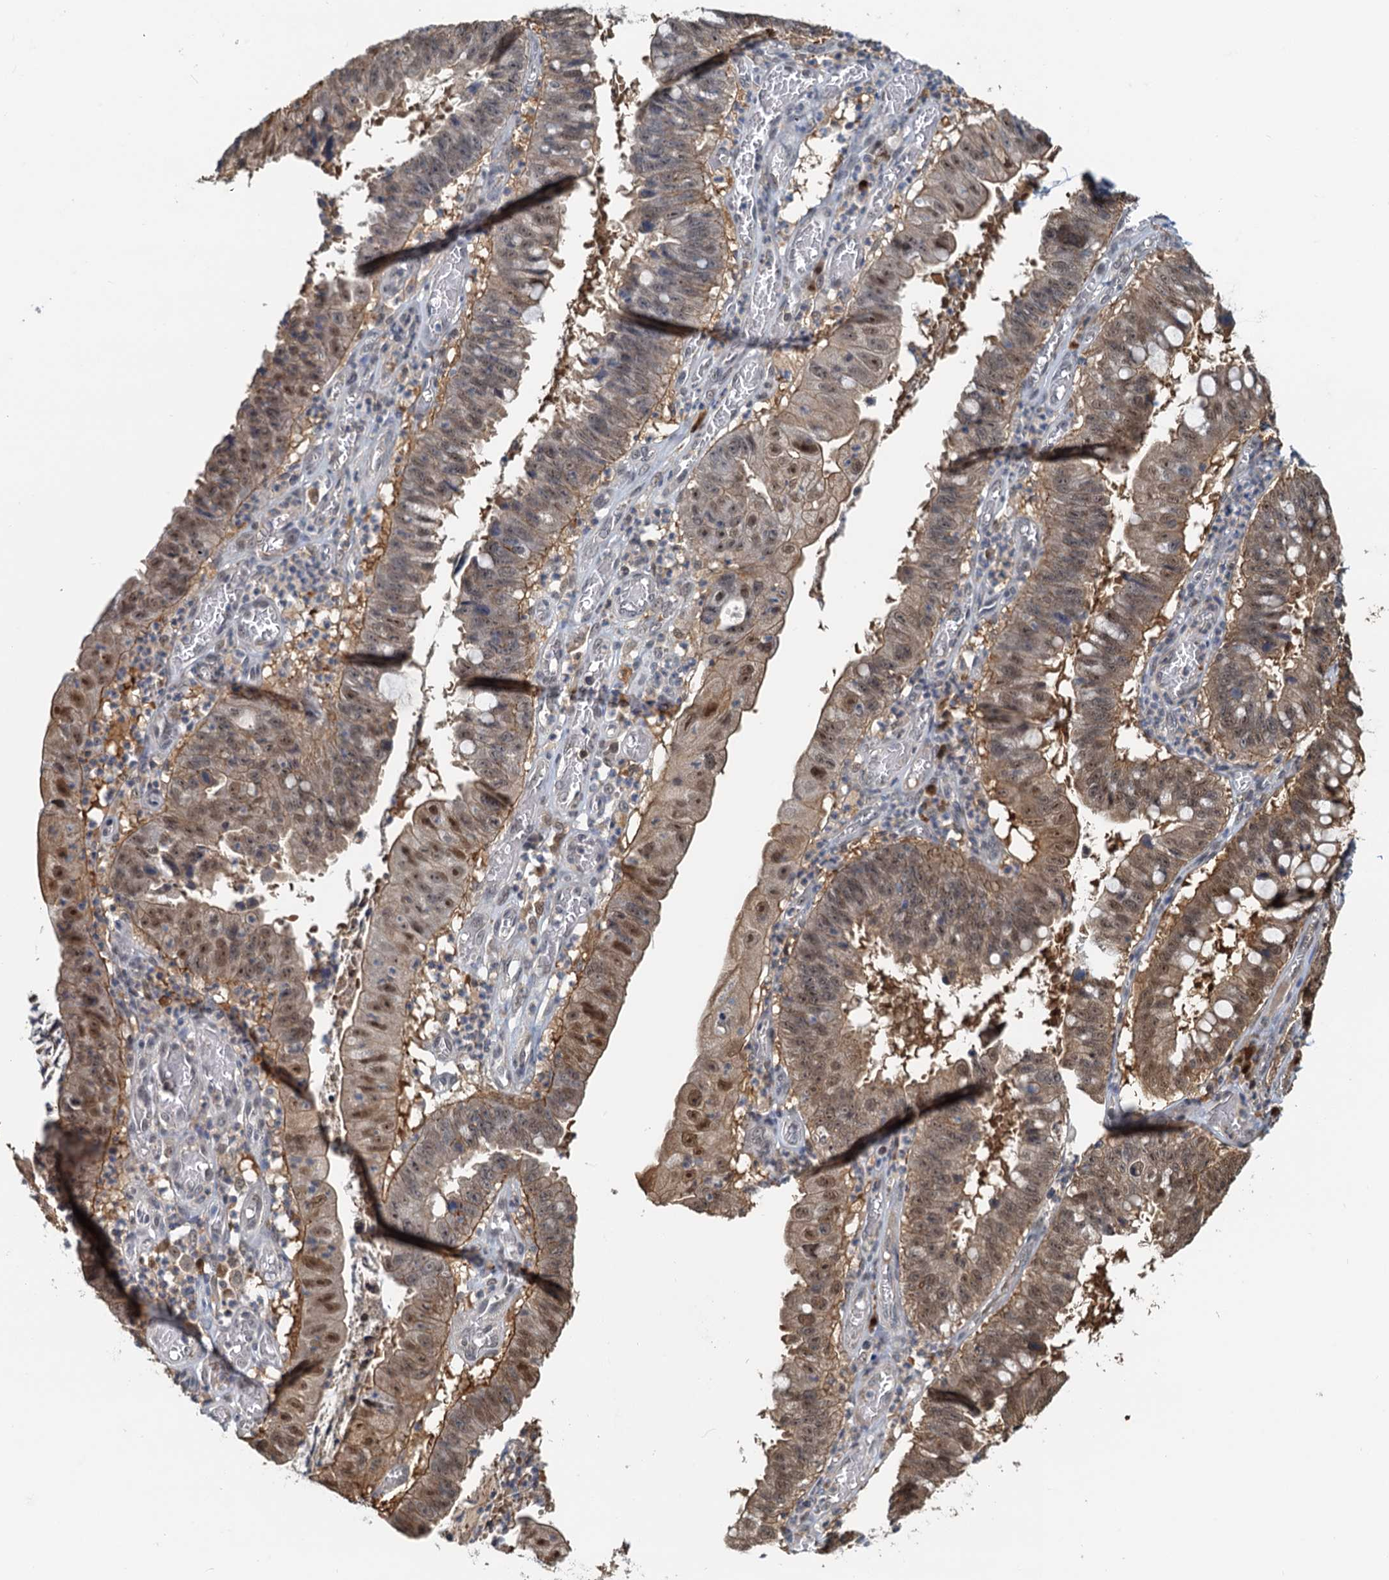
{"staining": {"intensity": "moderate", "quantity": ">75%", "location": "cytoplasmic/membranous,nuclear"}, "tissue": "stomach cancer", "cell_type": "Tumor cells", "image_type": "cancer", "snomed": [{"axis": "morphology", "description": "Adenocarcinoma, NOS"}, {"axis": "topography", "description": "Stomach"}], "caption": "Adenocarcinoma (stomach) stained with immunohistochemistry (IHC) demonstrates moderate cytoplasmic/membranous and nuclear positivity in approximately >75% of tumor cells.", "gene": "SPINDOC", "patient": {"sex": "male", "age": 59}}